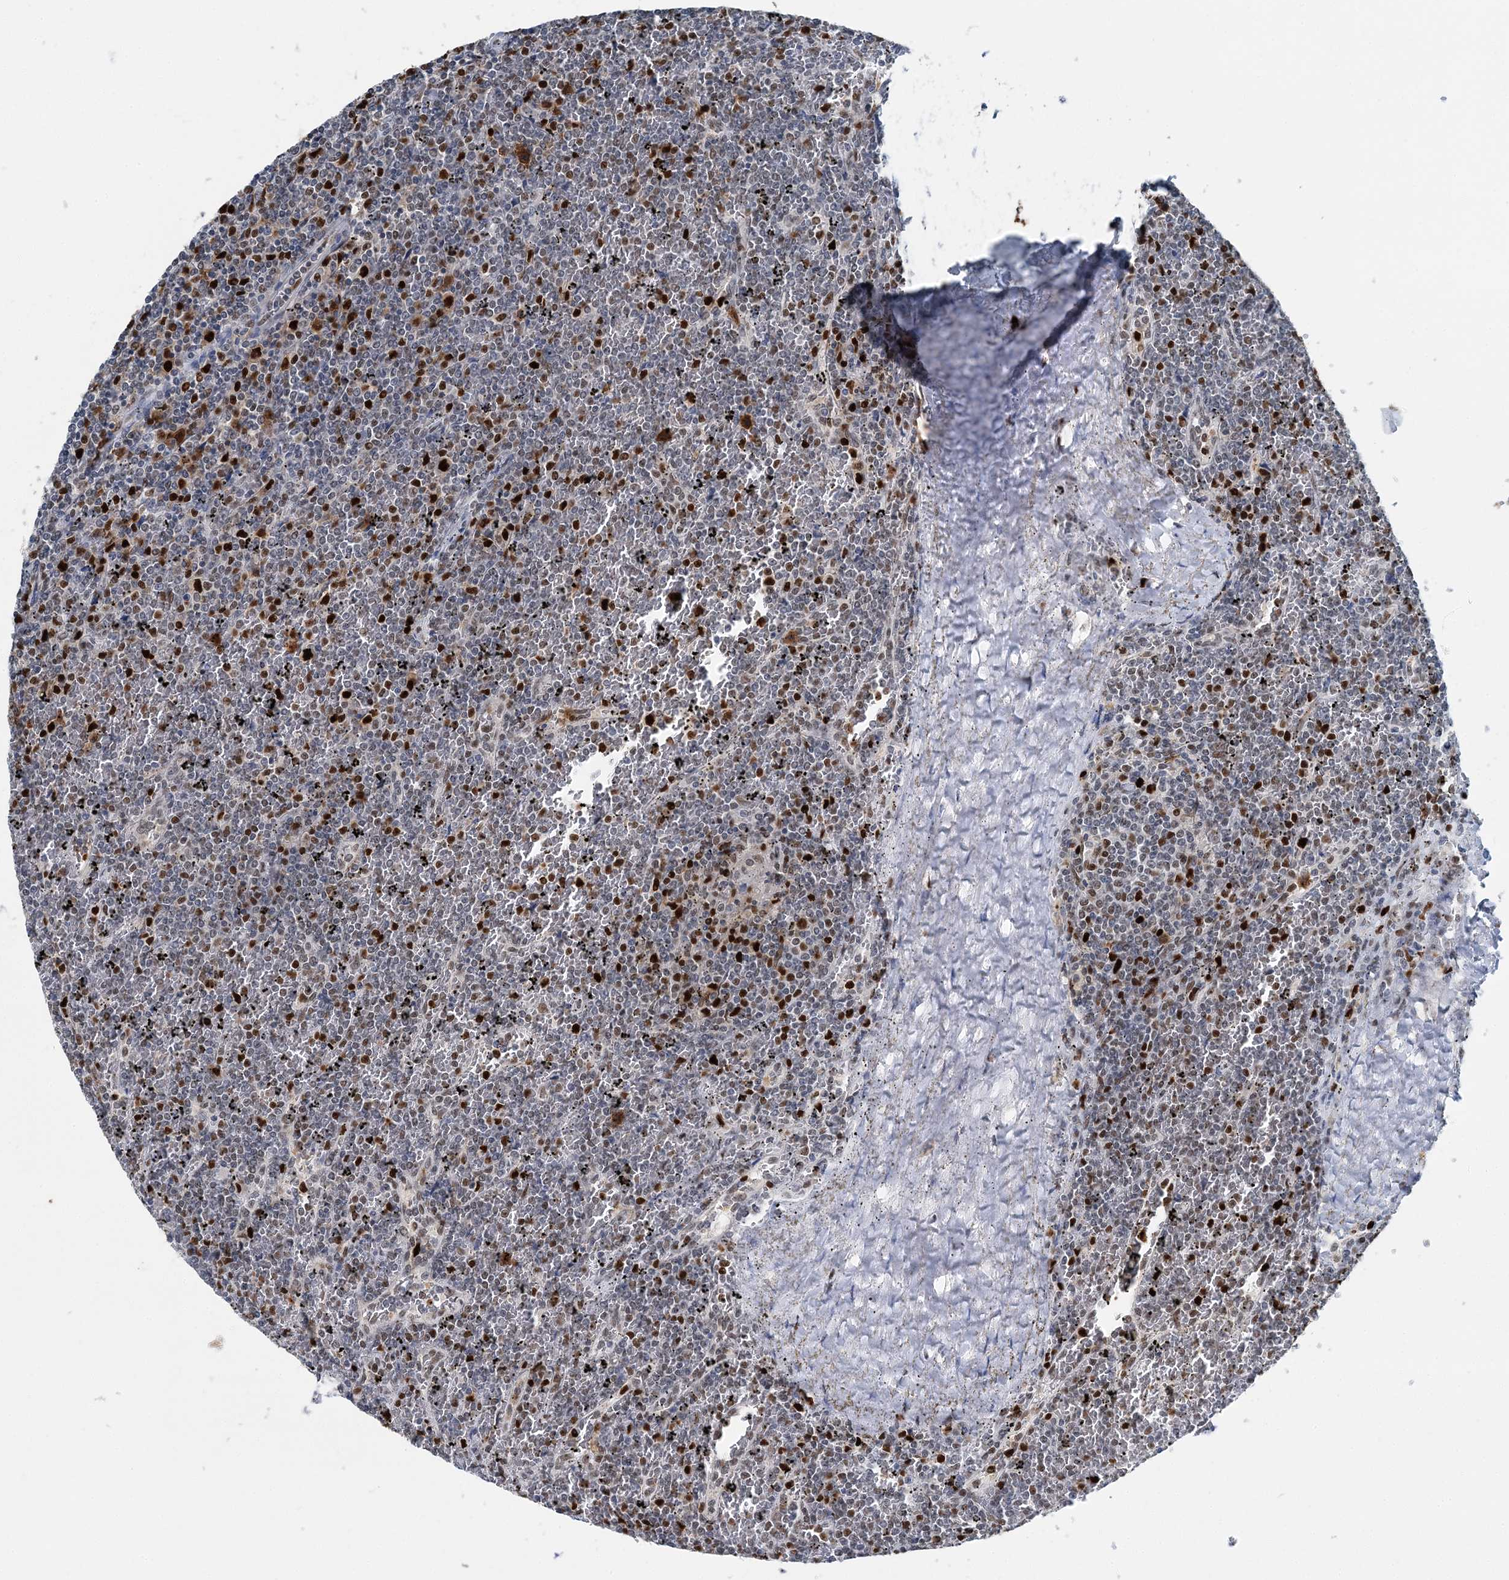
{"staining": {"intensity": "strong", "quantity": "<25%", "location": "nuclear"}, "tissue": "lymphoma", "cell_type": "Tumor cells", "image_type": "cancer", "snomed": [{"axis": "morphology", "description": "Malignant lymphoma, non-Hodgkin's type, Low grade"}, {"axis": "topography", "description": "Spleen"}], "caption": "Human low-grade malignant lymphoma, non-Hodgkin's type stained for a protein (brown) shows strong nuclear positive positivity in approximately <25% of tumor cells.", "gene": "HAT1", "patient": {"sex": "female", "age": 19}}